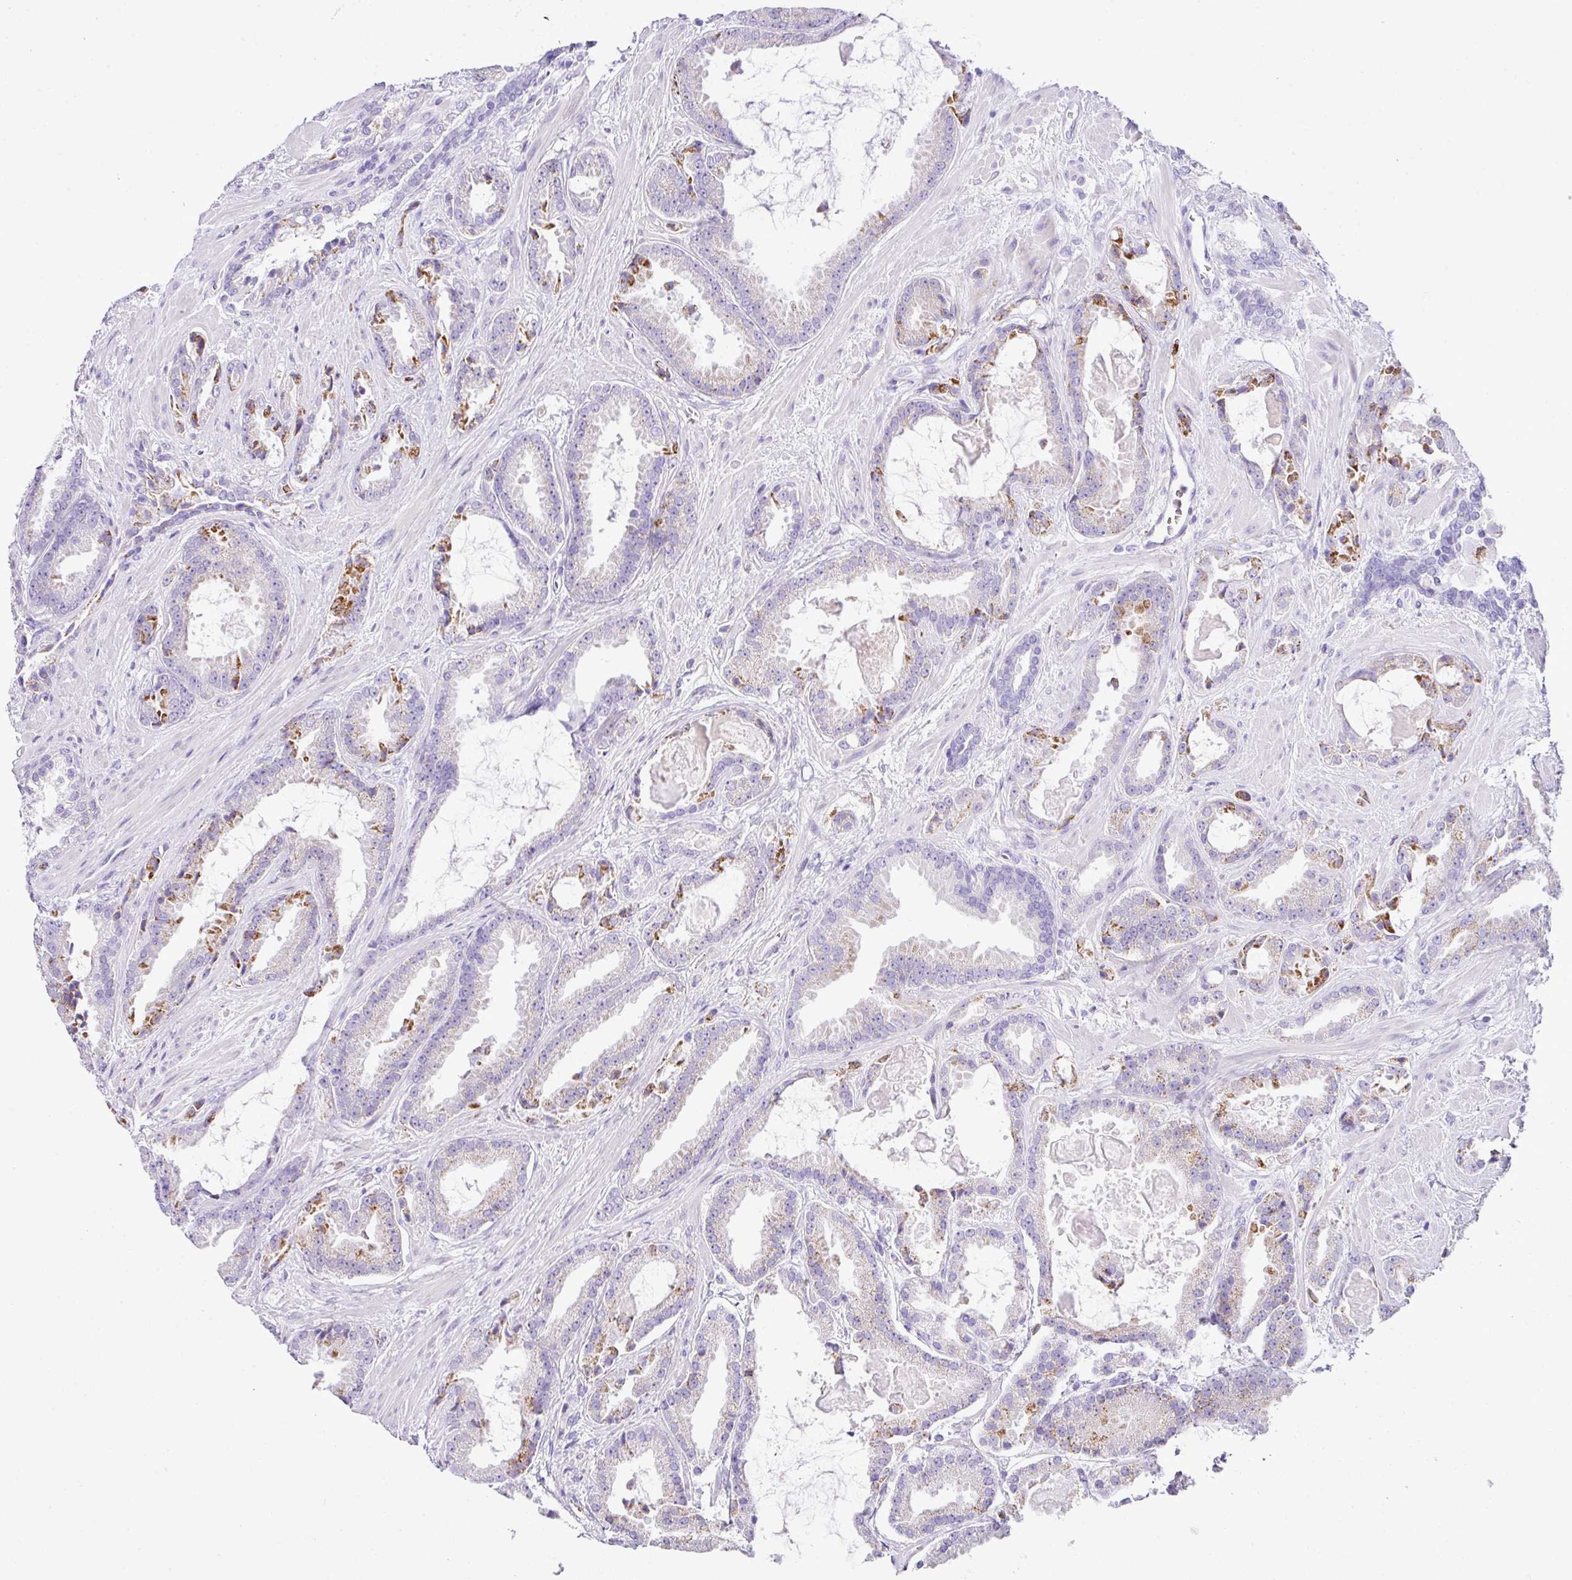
{"staining": {"intensity": "moderate", "quantity": "<25%", "location": "cytoplasmic/membranous"}, "tissue": "prostate cancer", "cell_type": "Tumor cells", "image_type": "cancer", "snomed": [{"axis": "morphology", "description": "Adenocarcinoma, Low grade"}, {"axis": "topography", "description": "Prostate"}], "caption": "Approximately <25% of tumor cells in prostate cancer (adenocarcinoma (low-grade)) reveal moderate cytoplasmic/membranous protein positivity as visualized by brown immunohistochemical staining.", "gene": "RCAN2", "patient": {"sex": "male", "age": 62}}